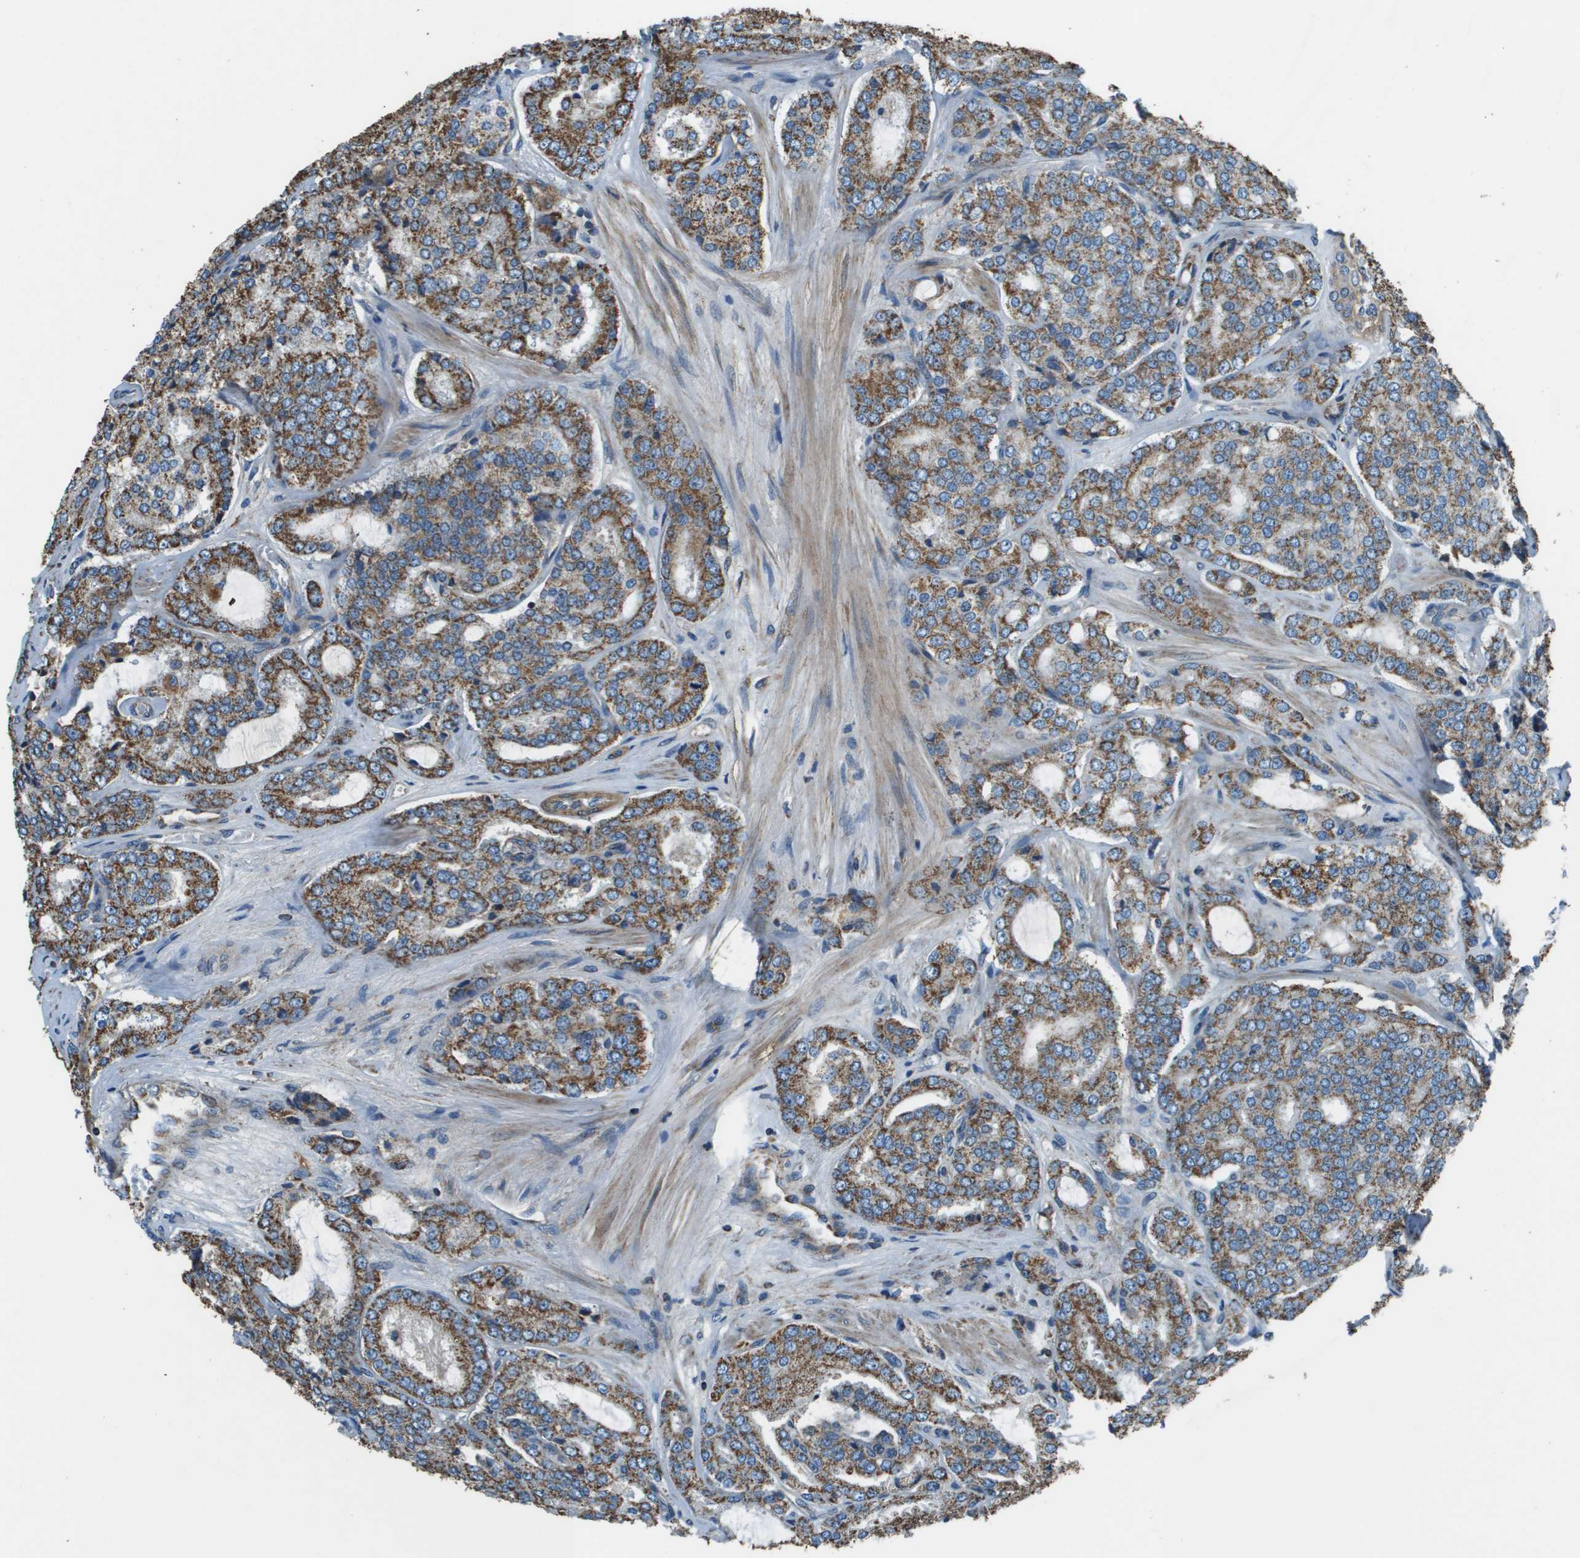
{"staining": {"intensity": "moderate", "quantity": ">75%", "location": "cytoplasmic/membranous"}, "tissue": "prostate cancer", "cell_type": "Tumor cells", "image_type": "cancer", "snomed": [{"axis": "morphology", "description": "Adenocarcinoma, High grade"}, {"axis": "topography", "description": "Prostate"}], "caption": "This is an image of immunohistochemistry (IHC) staining of adenocarcinoma (high-grade) (prostate), which shows moderate positivity in the cytoplasmic/membranous of tumor cells.", "gene": "TMEM51", "patient": {"sex": "male", "age": 65}}